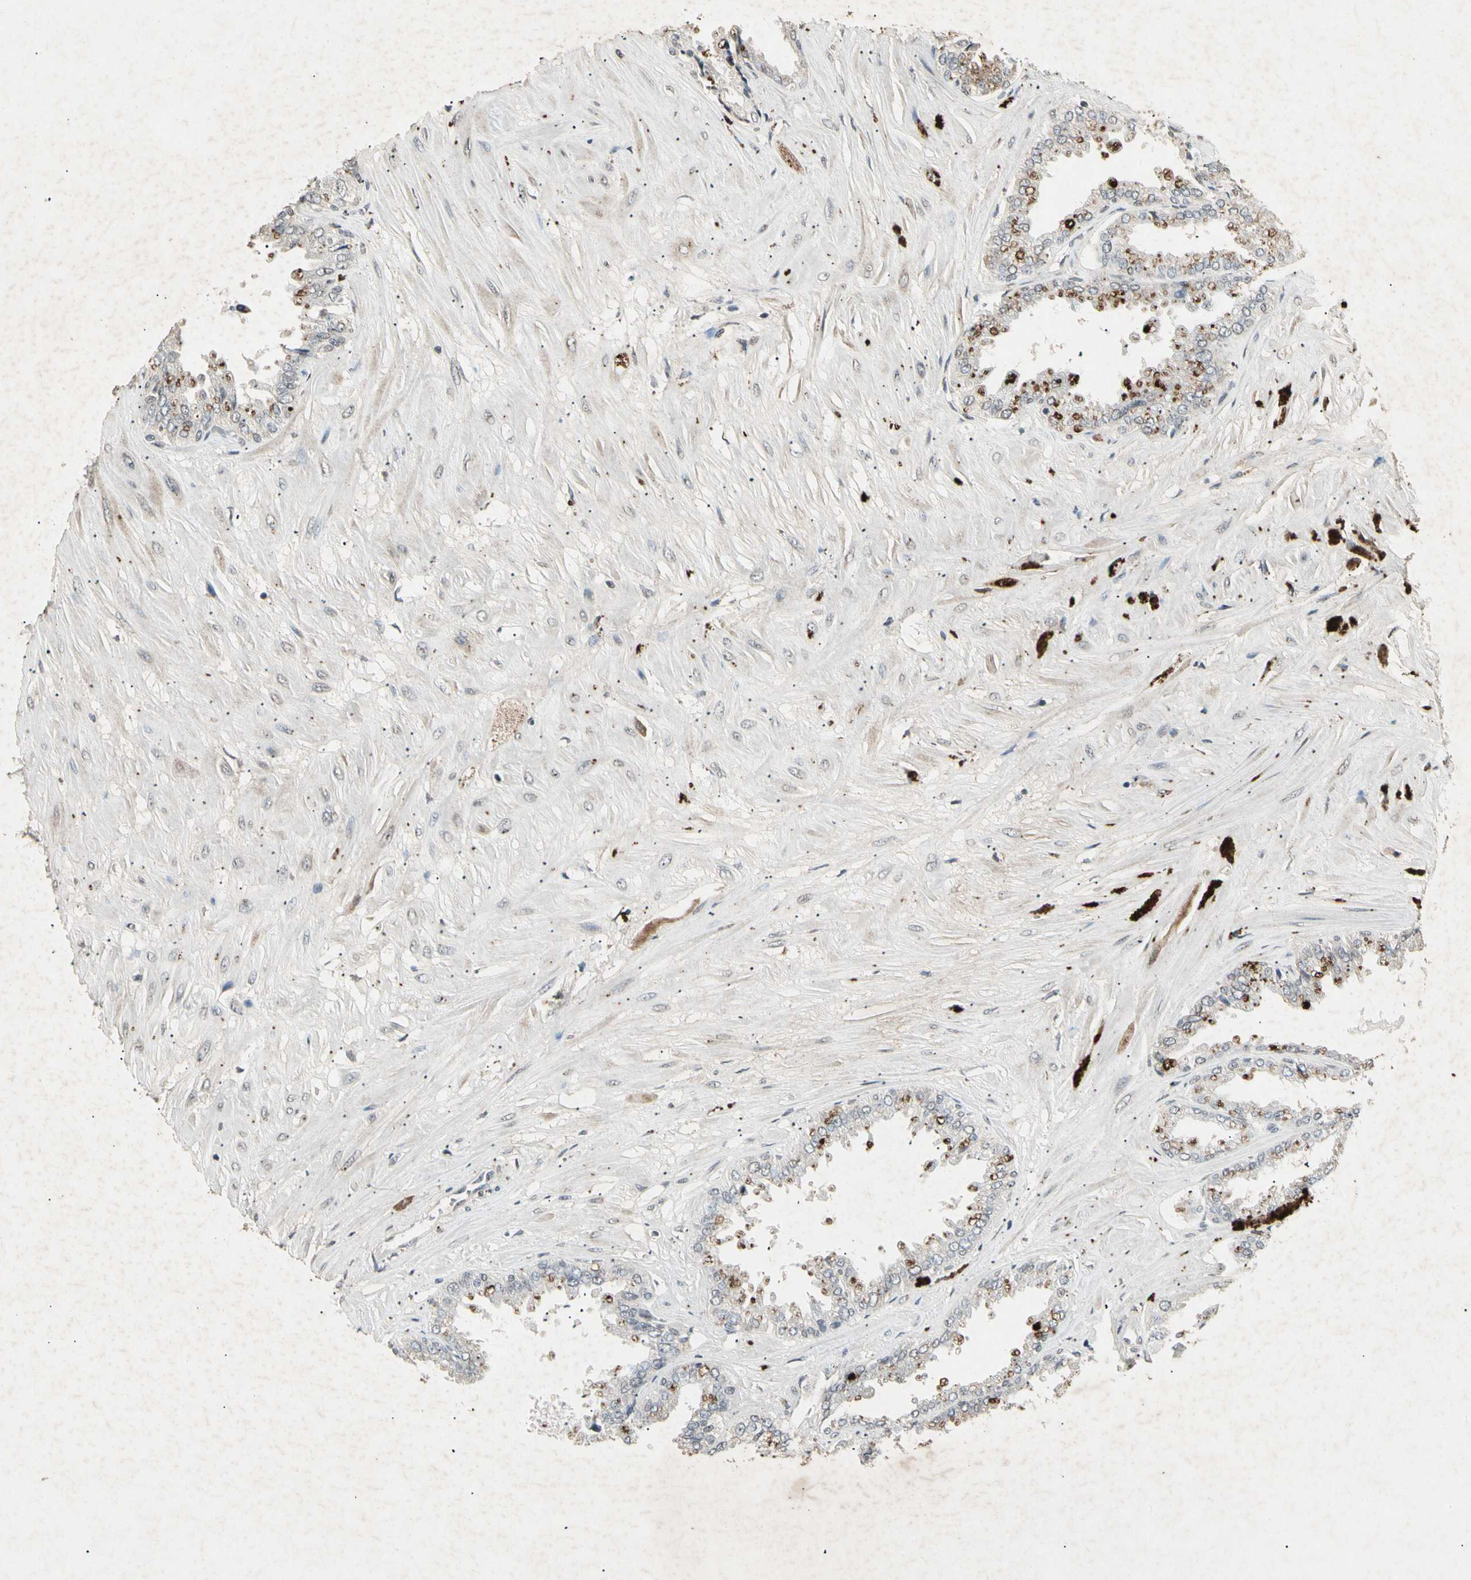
{"staining": {"intensity": "strong", "quantity": "25%-75%", "location": "cytoplasmic/membranous"}, "tissue": "seminal vesicle", "cell_type": "Glandular cells", "image_type": "normal", "snomed": [{"axis": "morphology", "description": "Normal tissue, NOS"}, {"axis": "topography", "description": "Seminal veicle"}], "caption": "Seminal vesicle was stained to show a protein in brown. There is high levels of strong cytoplasmic/membranous positivity in approximately 25%-75% of glandular cells. Nuclei are stained in blue.", "gene": "CP", "patient": {"sex": "male", "age": 46}}